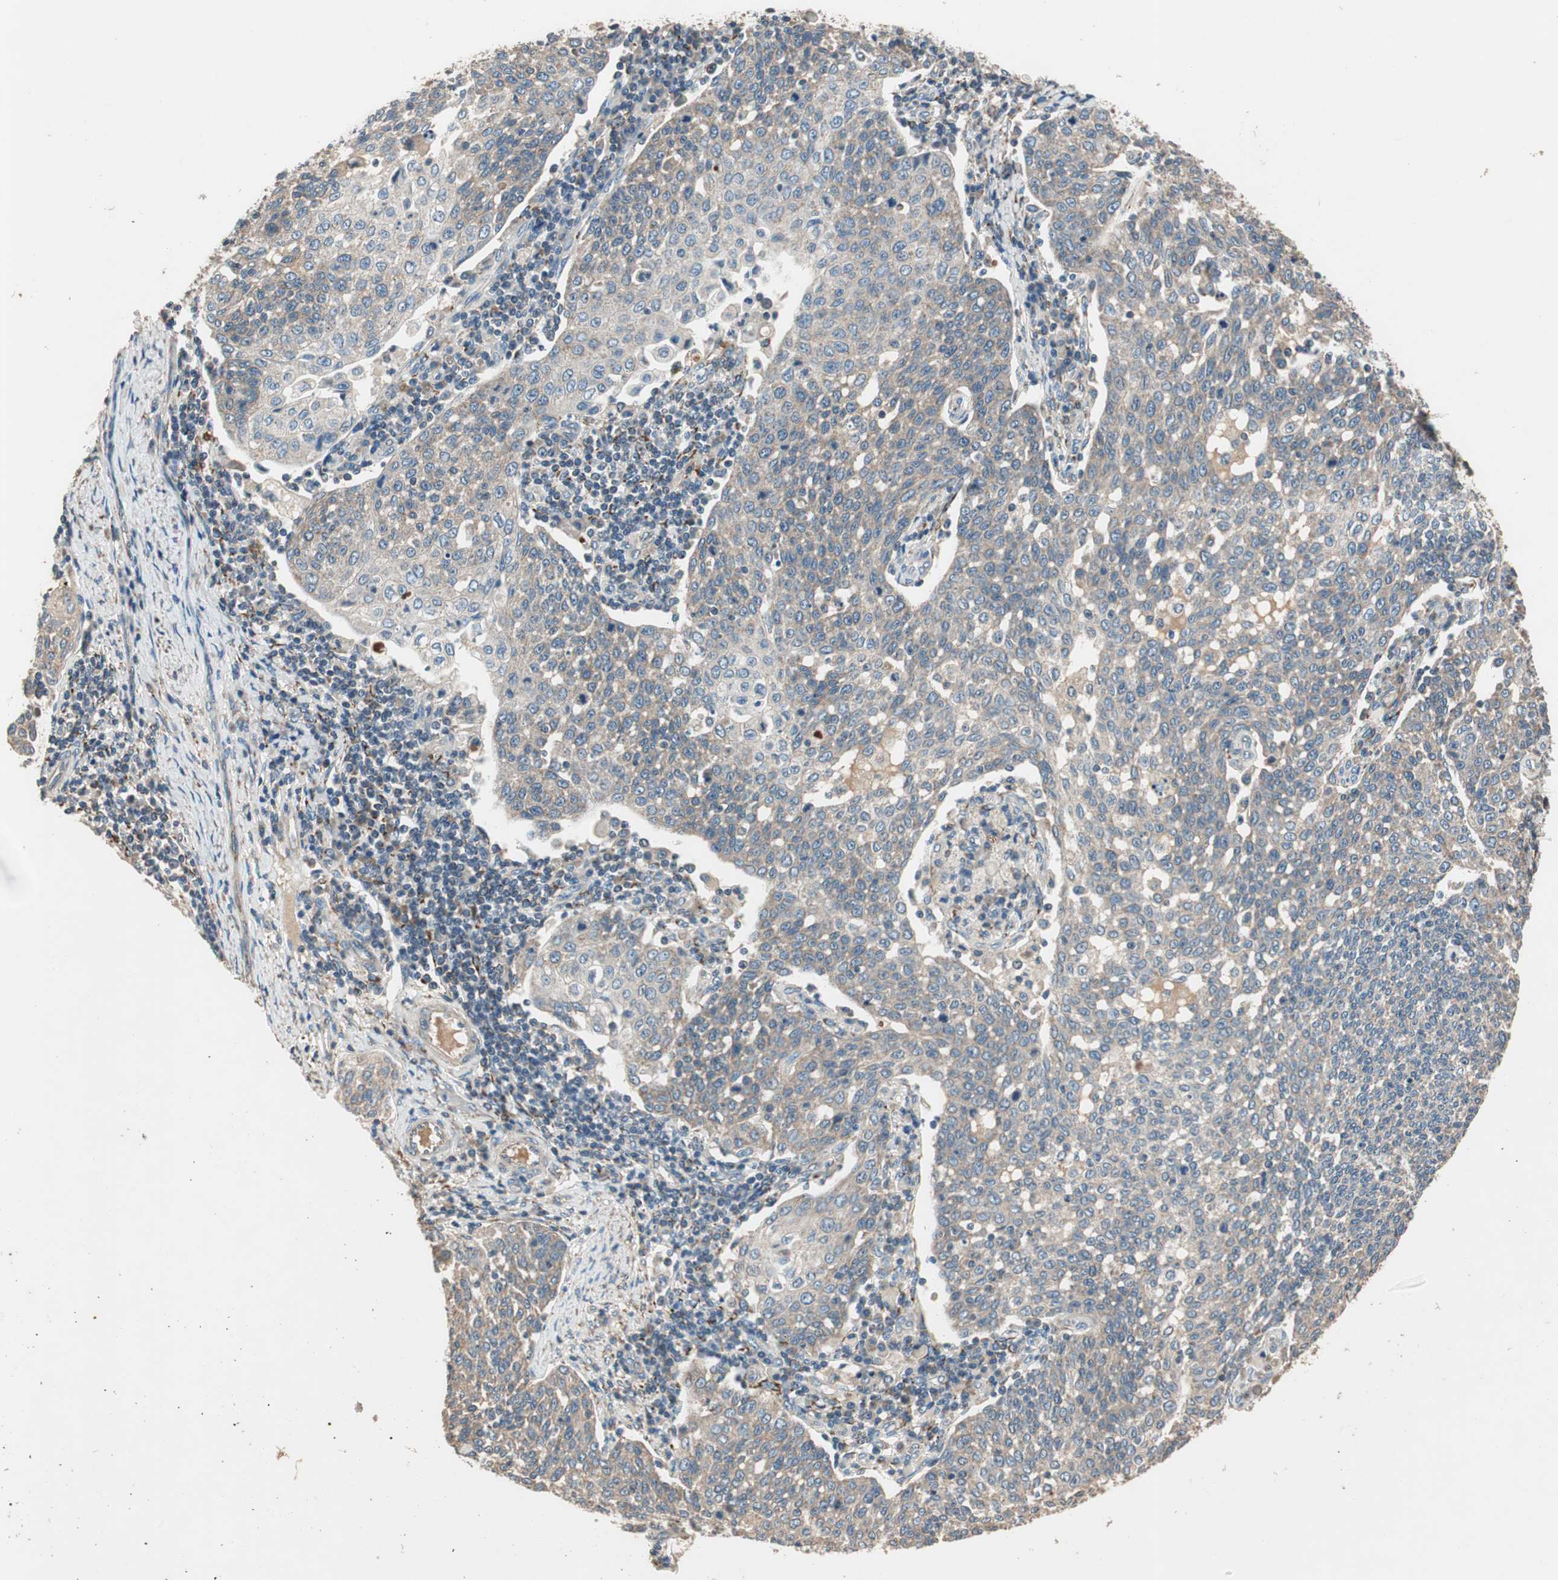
{"staining": {"intensity": "weak", "quantity": "25%-75%", "location": "cytoplasmic/membranous"}, "tissue": "cervical cancer", "cell_type": "Tumor cells", "image_type": "cancer", "snomed": [{"axis": "morphology", "description": "Squamous cell carcinoma, NOS"}, {"axis": "topography", "description": "Cervix"}], "caption": "Immunohistochemistry photomicrograph of human cervical squamous cell carcinoma stained for a protein (brown), which shows low levels of weak cytoplasmic/membranous expression in about 25%-75% of tumor cells.", "gene": "HPN", "patient": {"sex": "female", "age": 34}}